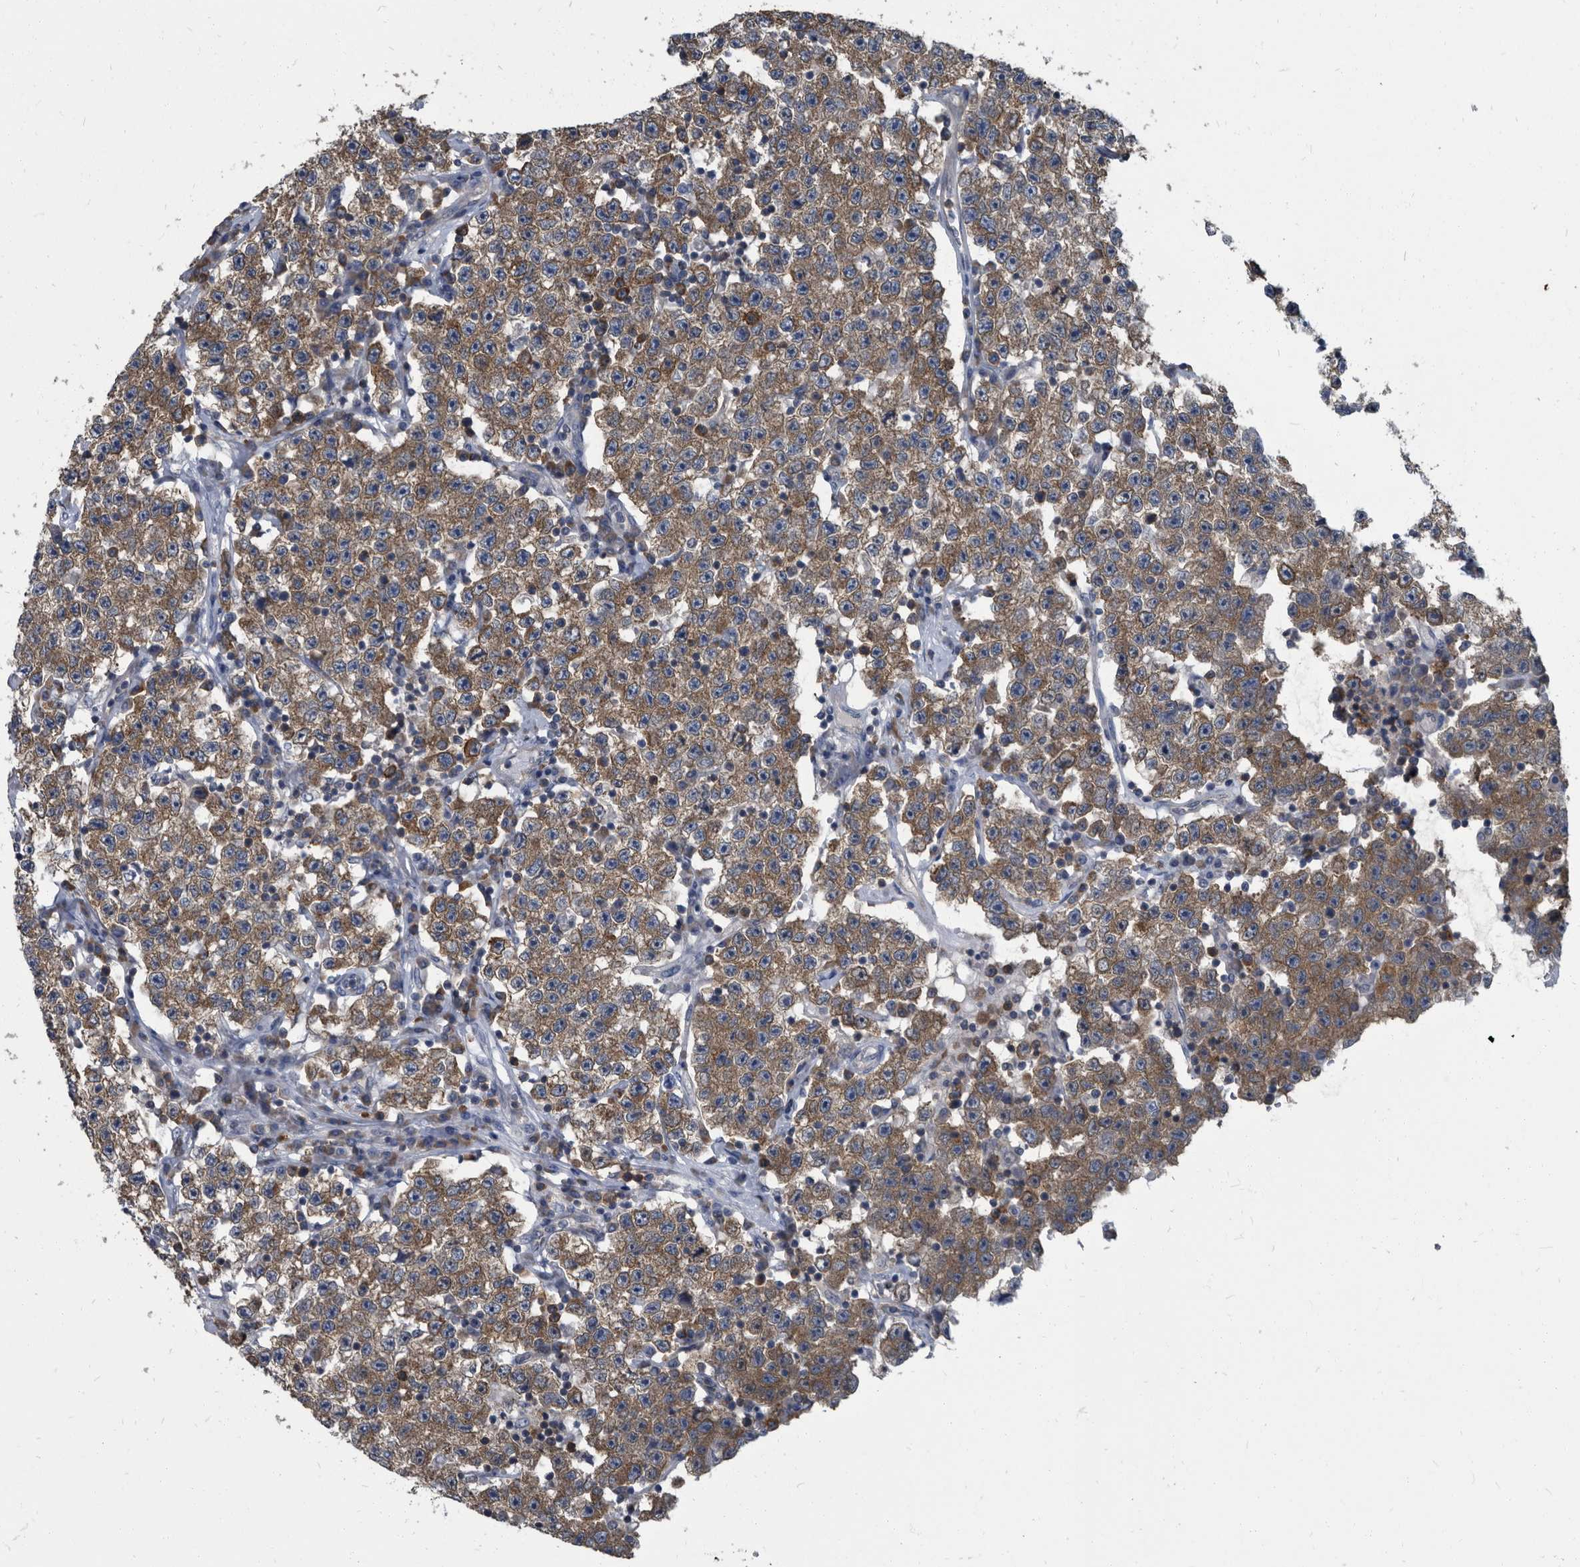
{"staining": {"intensity": "moderate", "quantity": ">75%", "location": "cytoplasmic/membranous"}, "tissue": "testis cancer", "cell_type": "Tumor cells", "image_type": "cancer", "snomed": [{"axis": "morphology", "description": "Seminoma, NOS"}, {"axis": "topography", "description": "Testis"}], "caption": "Human testis cancer (seminoma) stained with a protein marker shows moderate staining in tumor cells.", "gene": "CDV3", "patient": {"sex": "male", "age": 22}}